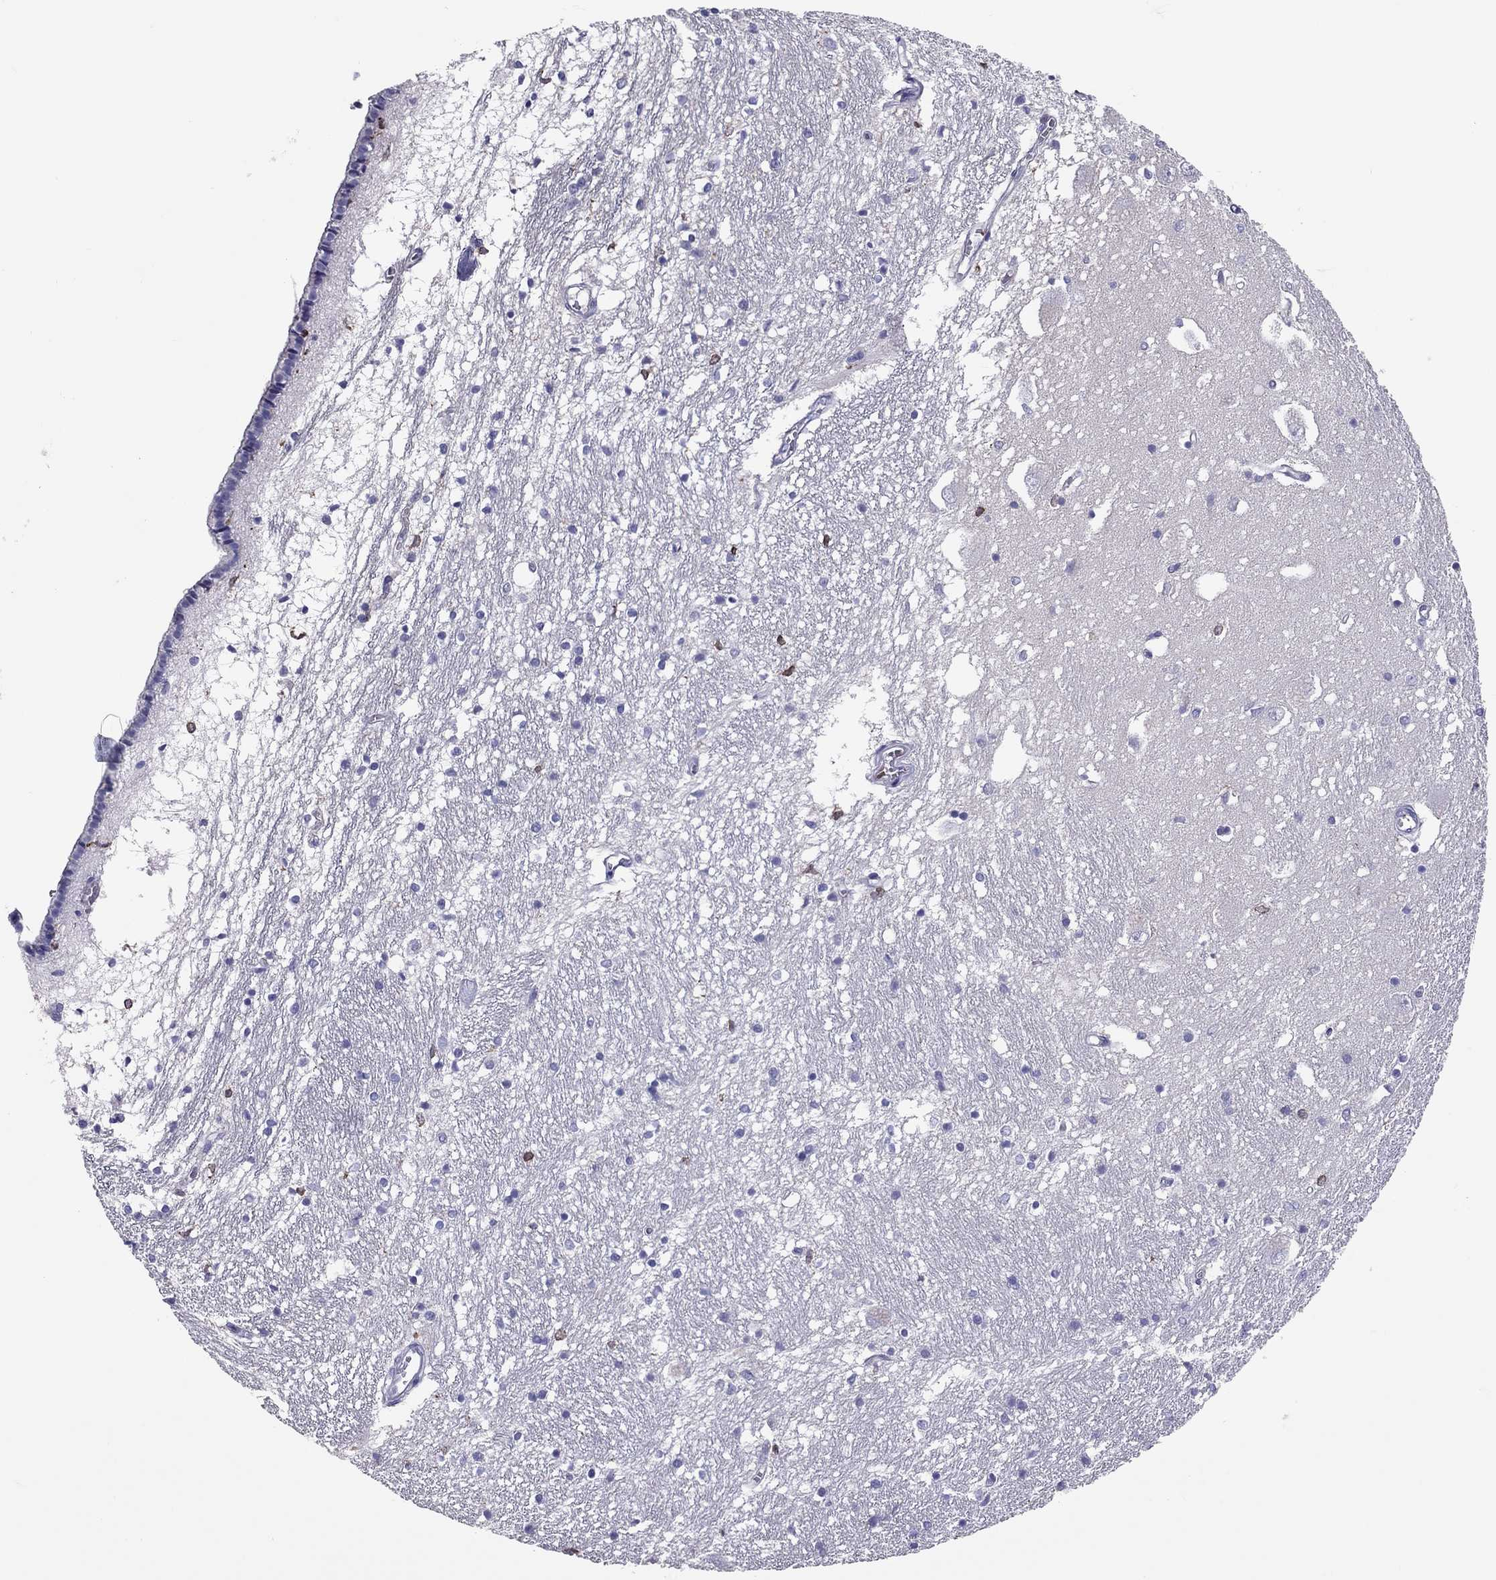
{"staining": {"intensity": "negative", "quantity": "none", "location": "none"}, "tissue": "caudate", "cell_type": "Glial cells", "image_type": "normal", "snomed": [{"axis": "morphology", "description": "Normal tissue, NOS"}, {"axis": "topography", "description": "Lateral ventricle wall"}], "caption": "Caudate stained for a protein using IHC shows no expression glial cells.", "gene": "ADORA2A", "patient": {"sex": "female", "age": 71}}